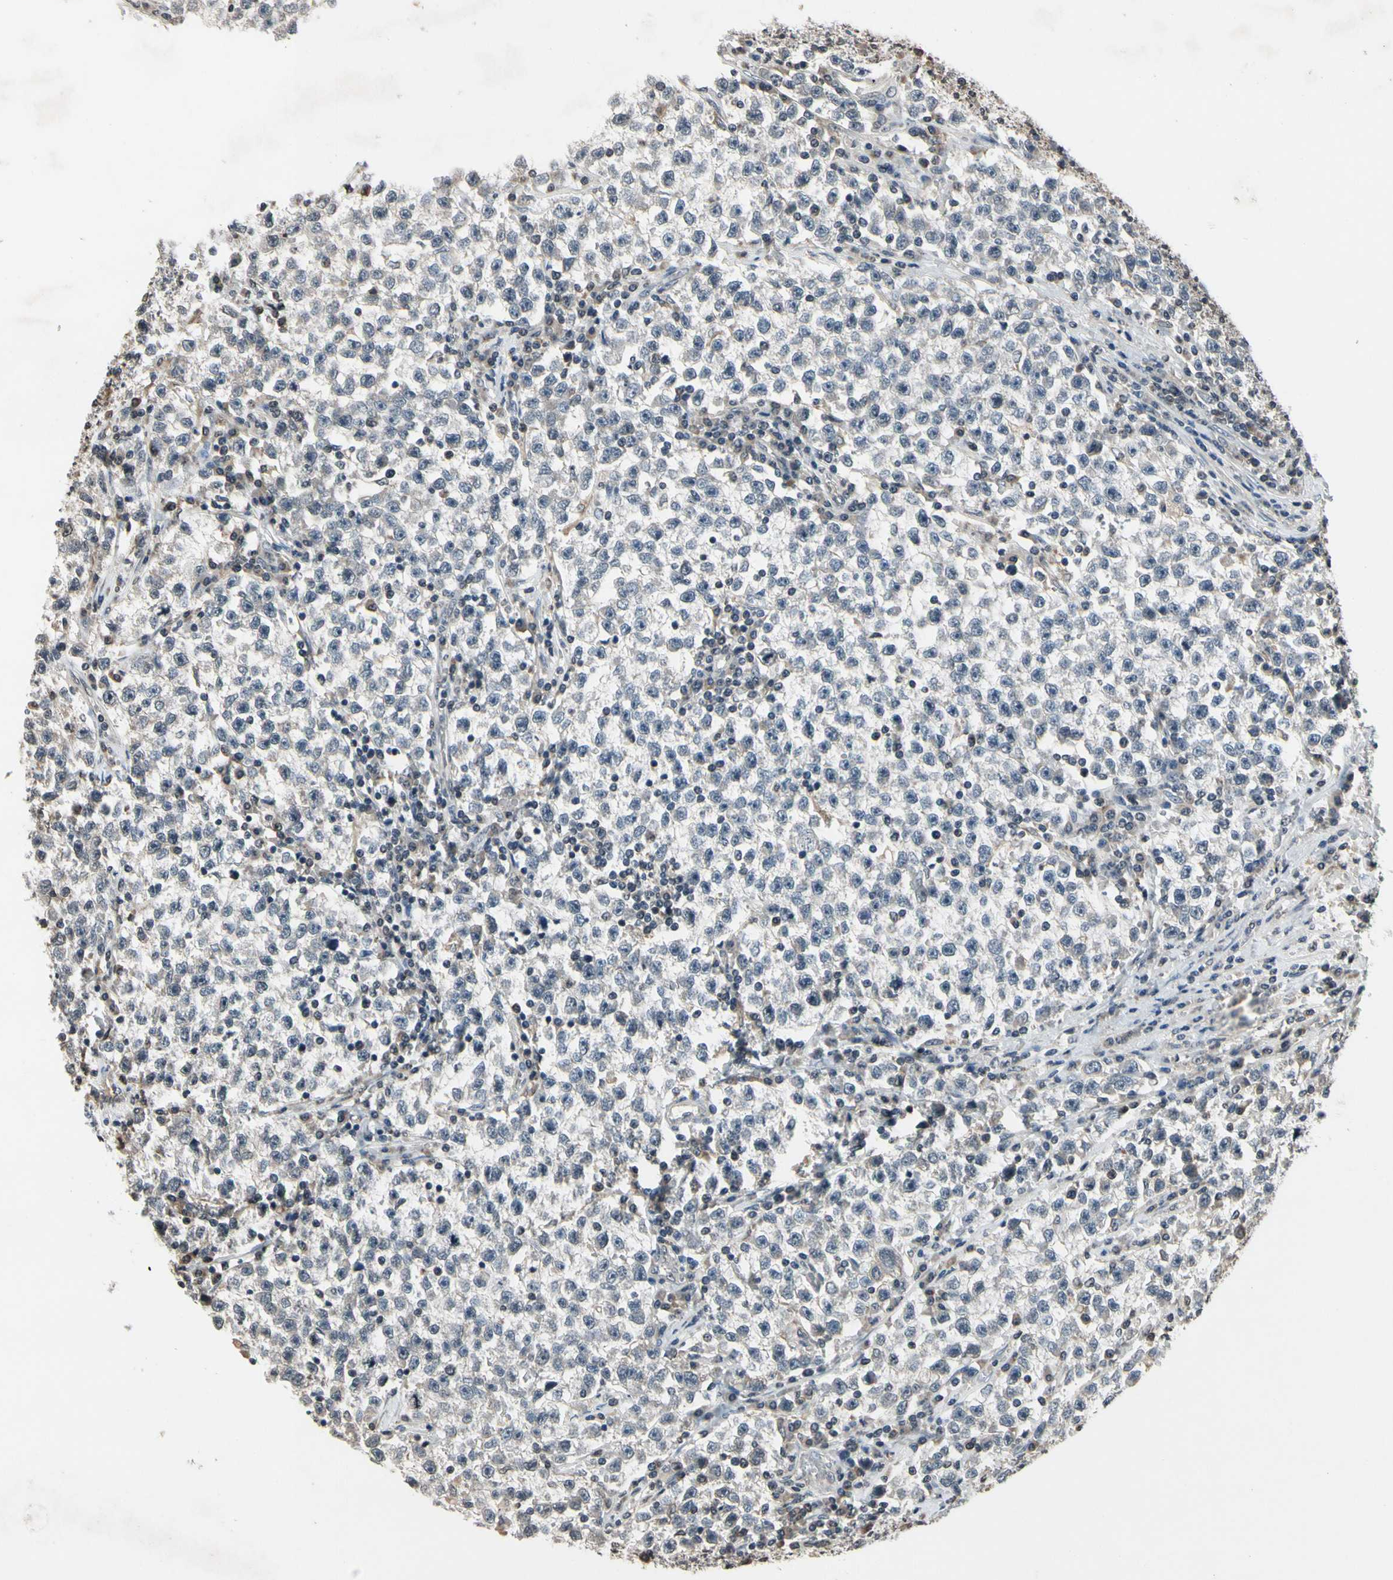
{"staining": {"intensity": "weak", "quantity": ">75%", "location": "cytoplasmic/membranous"}, "tissue": "testis cancer", "cell_type": "Tumor cells", "image_type": "cancer", "snomed": [{"axis": "morphology", "description": "Seminoma, NOS"}, {"axis": "topography", "description": "Testis"}], "caption": "Immunohistochemistry of human testis cancer (seminoma) shows low levels of weak cytoplasmic/membranous expression in about >75% of tumor cells. (DAB = brown stain, brightfield microscopy at high magnification).", "gene": "GCLC", "patient": {"sex": "male", "age": 22}}